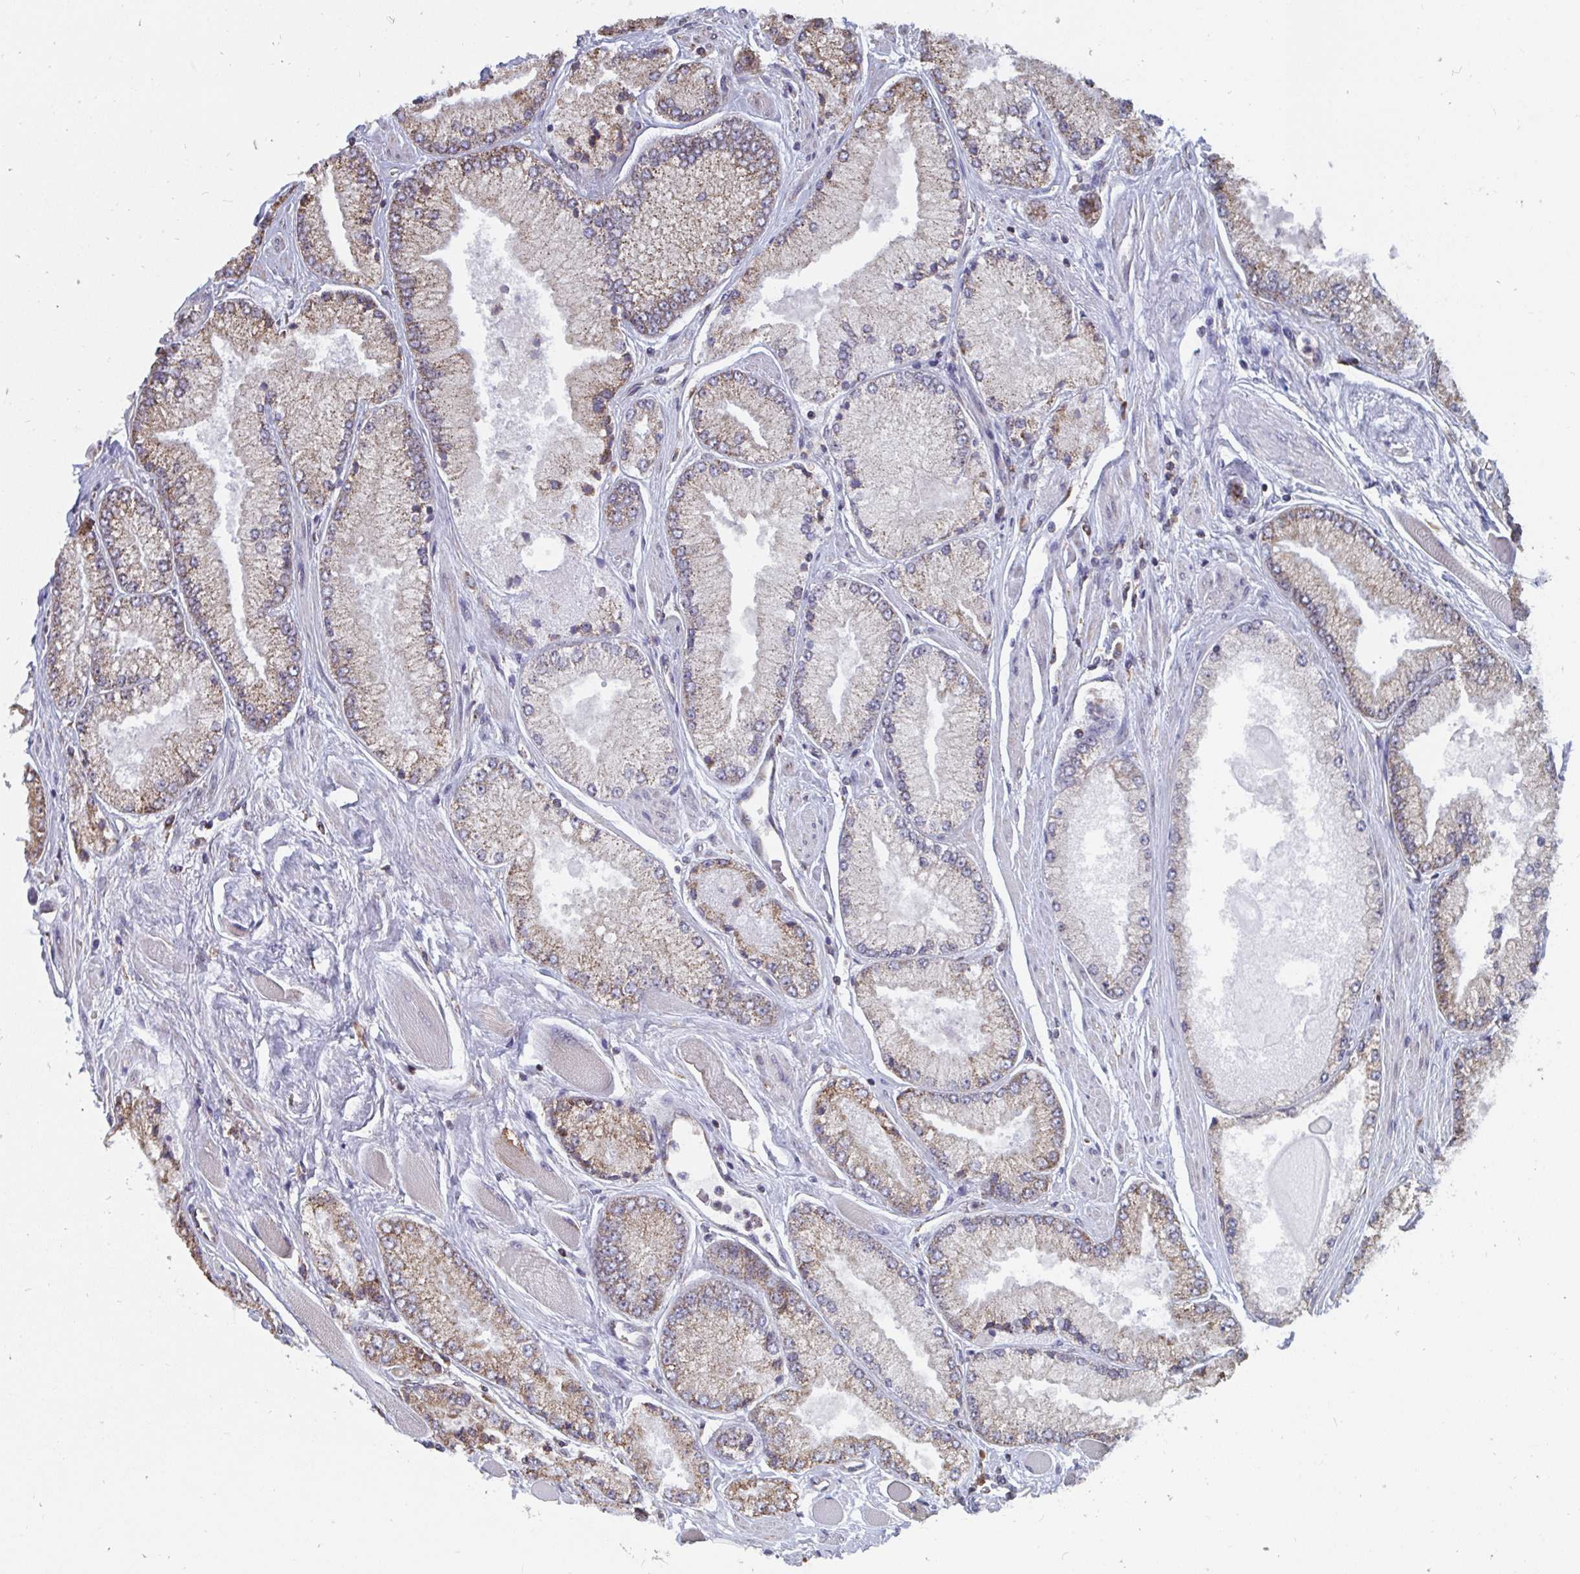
{"staining": {"intensity": "moderate", "quantity": ">75%", "location": "cytoplasmic/membranous"}, "tissue": "prostate cancer", "cell_type": "Tumor cells", "image_type": "cancer", "snomed": [{"axis": "morphology", "description": "Adenocarcinoma, Low grade"}, {"axis": "topography", "description": "Prostate"}], "caption": "Protein staining displays moderate cytoplasmic/membranous expression in about >75% of tumor cells in prostate cancer.", "gene": "ELAVL1", "patient": {"sex": "male", "age": 67}}